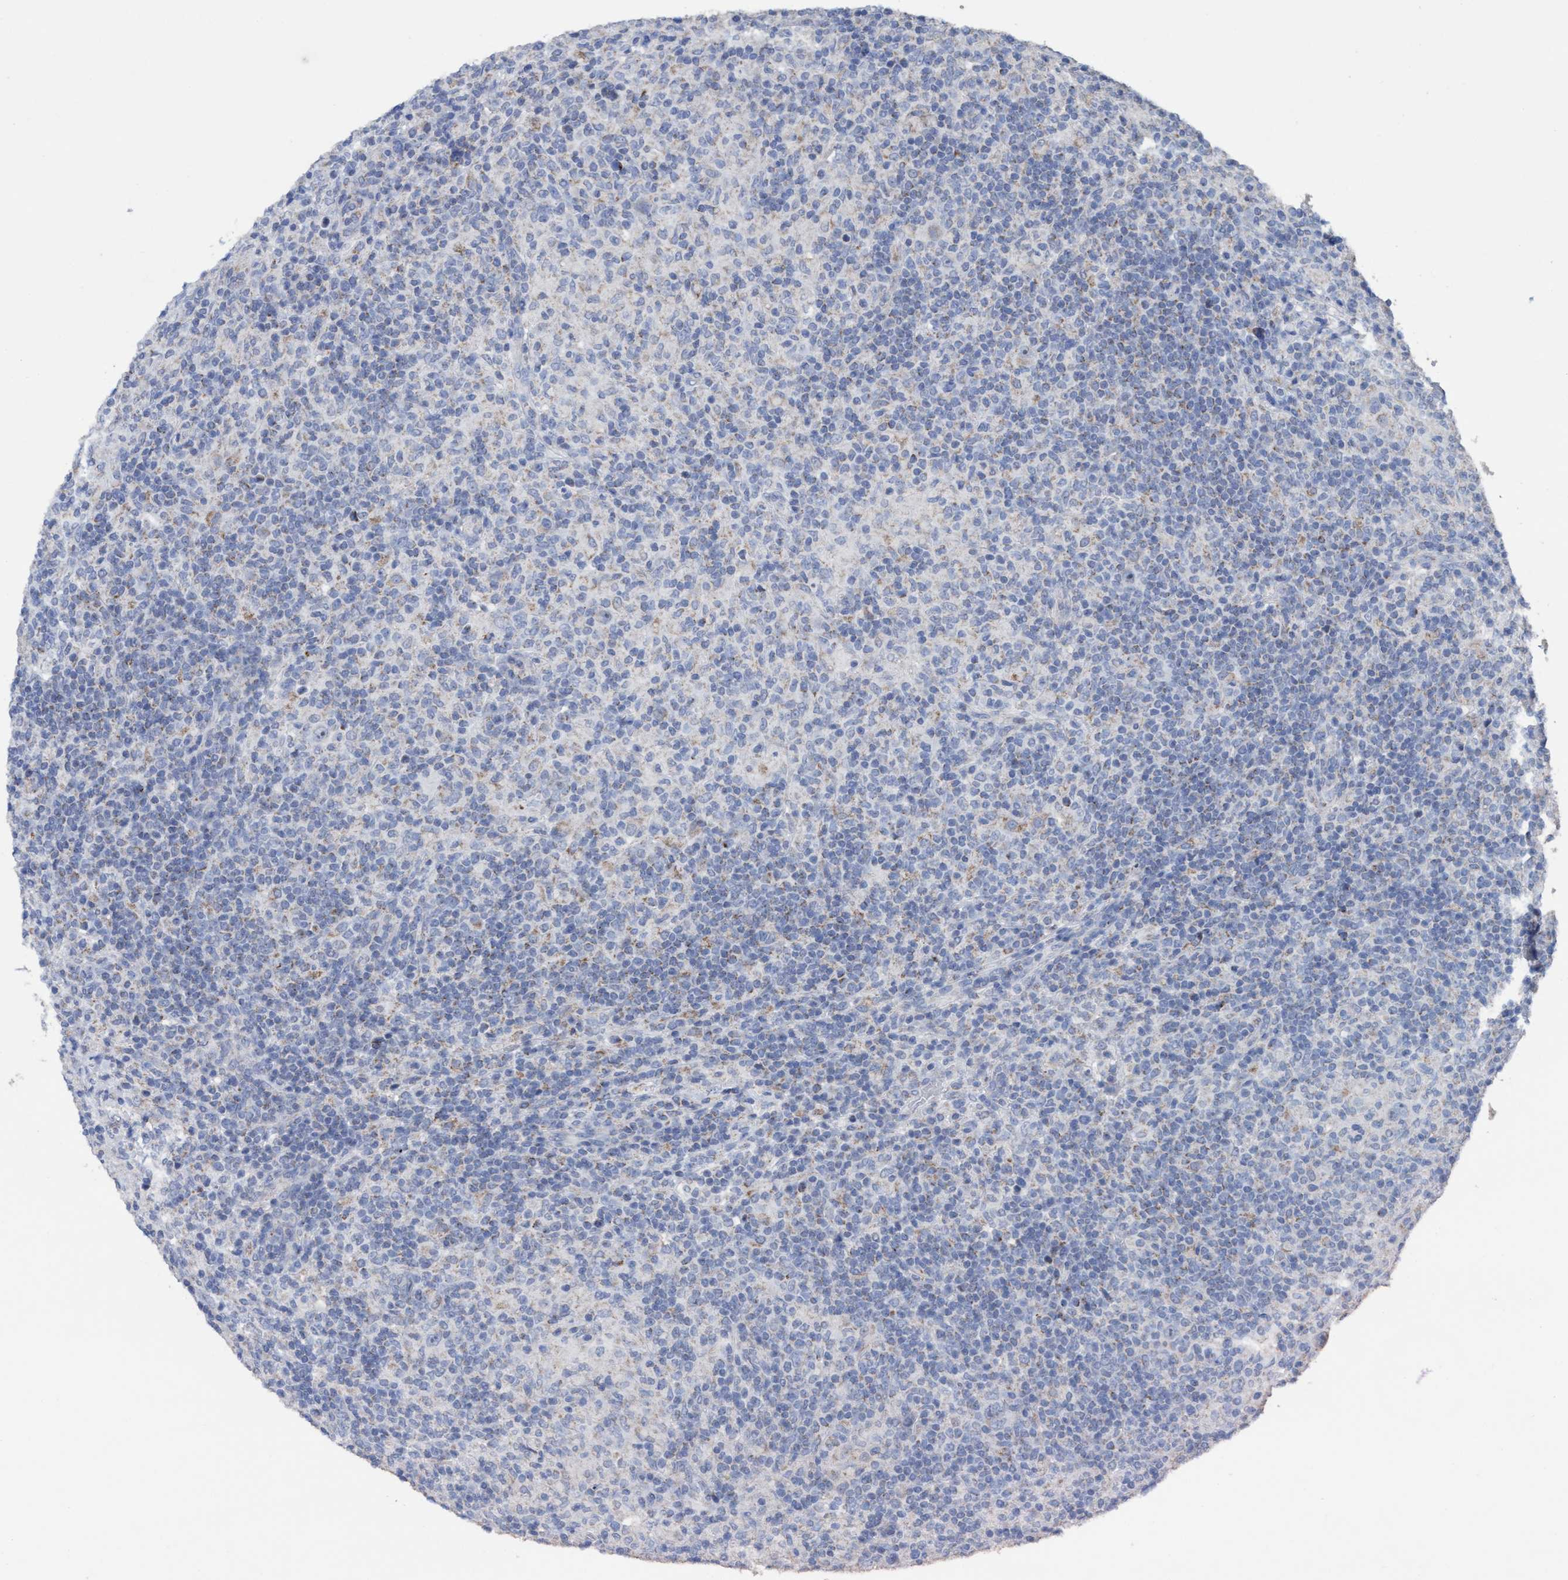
{"staining": {"intensity": "weak", "quantity": "<25%", "location": "cytoplasmic/membranous"}, "tissue": "lymphoma", "cell_type": "Tumor cells", "image_type": "cancer", "snomed": [{"axis": "morphology", "description": "Hodgkin's disease, NOS"}, {"axis": "topography", "description": "Lymph node"}], "caption": "This photomicrograph is of lymphoma stained with IHC to label a protein in brown with the nuclei are counter-stained blue. There is no staining in tumor cells.", "gene": "RSAD1", "patient": {"sex": "male", "age": 70}}